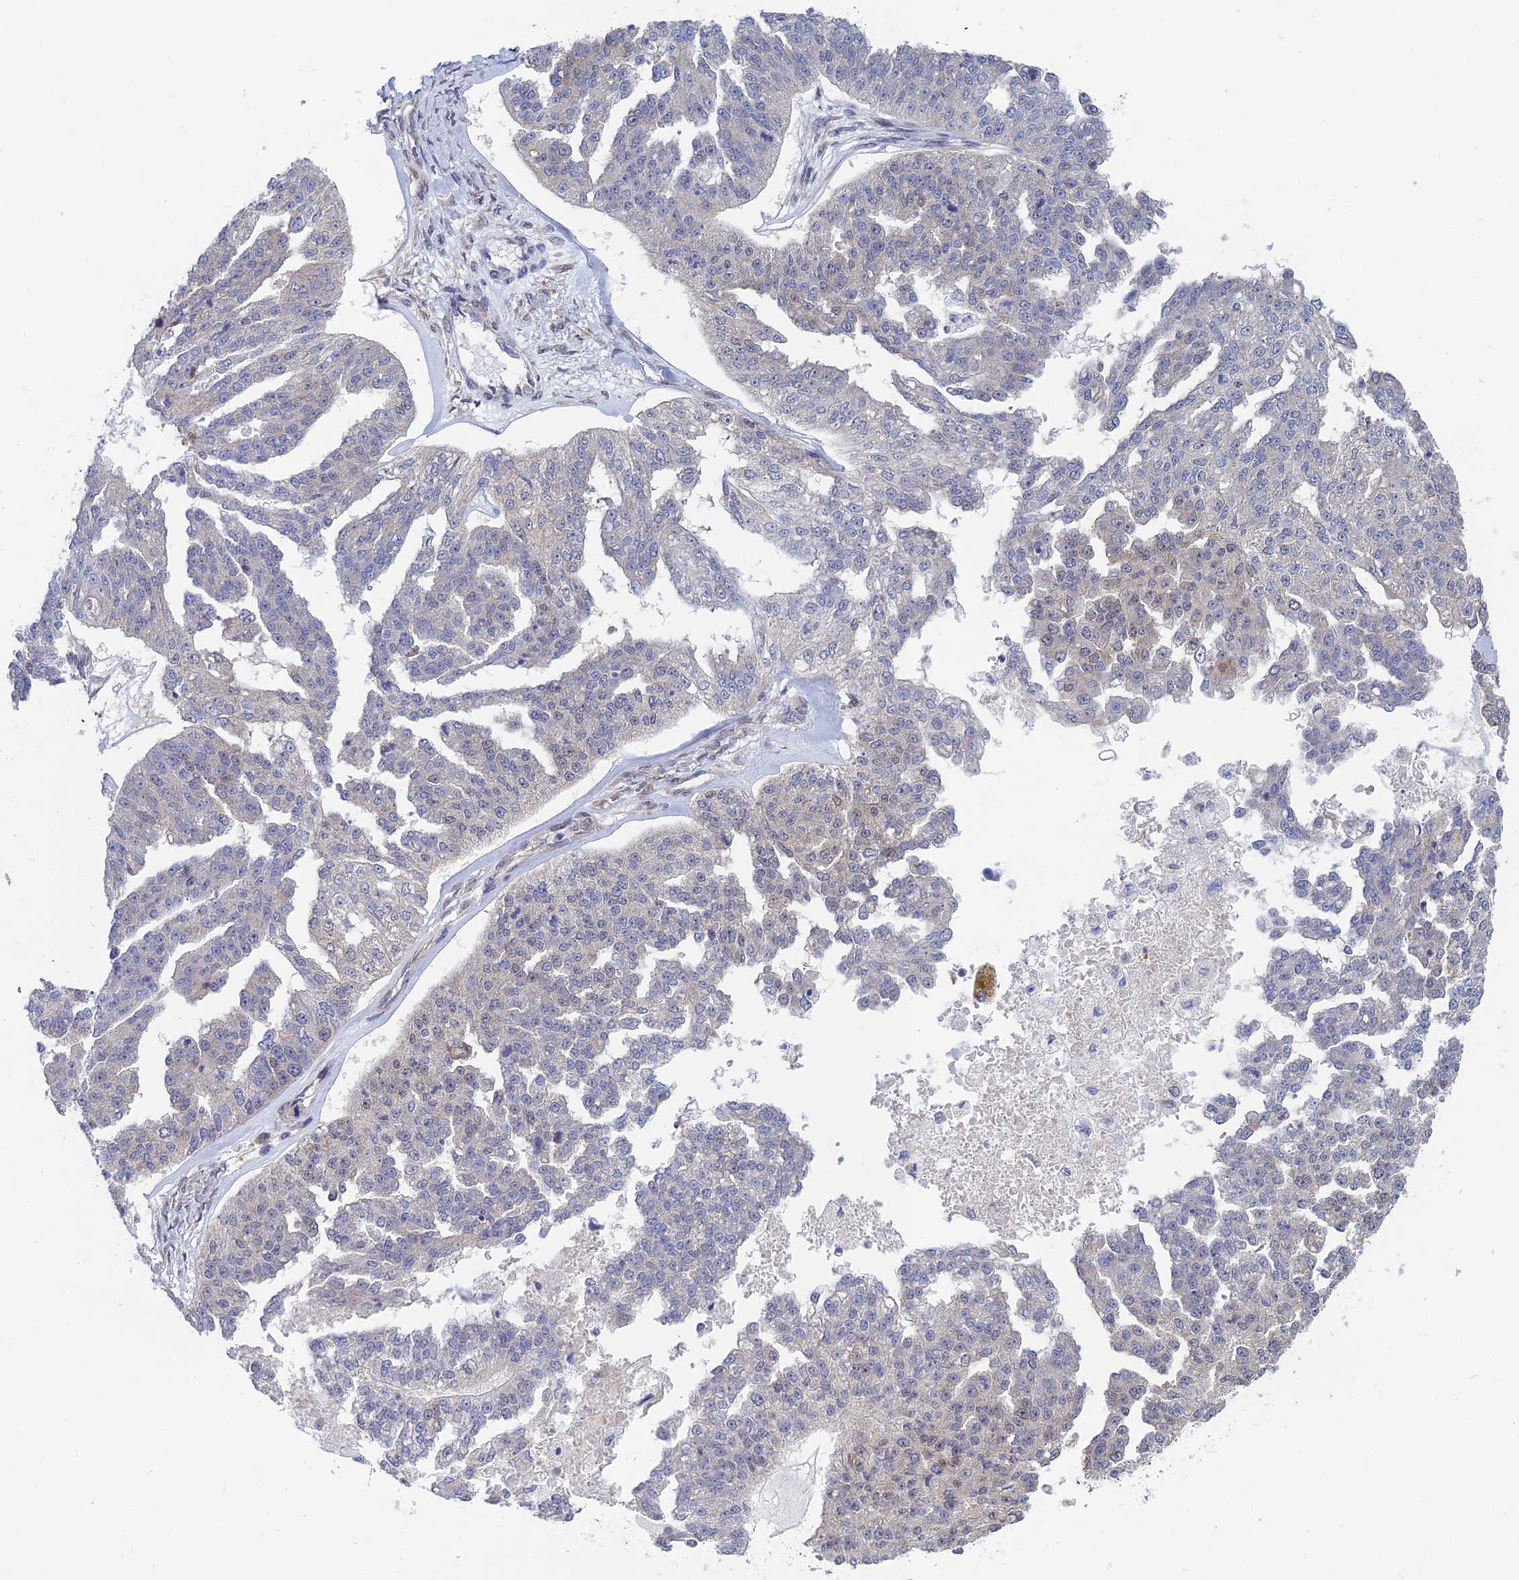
{"staining": {"intensity": "negative", "quantity": "none", "location": "none"}, "tissue": "ovarian cancer", "cell_type": "Tumor cells", "image_type": "cancer", "snomed": [{"axis": "morphology", "description": "Cystadenocarcinoma, serous, NOS"}, {"axis": "topography", "description": "Ovary"}], "caption": "Immunohistochemistry (IHC) of ovarian cancer reveals no positivity in tumor cells. The staining is performed using DAB (3,3'-diaminobenzidine) brown chromogen with nuclei counter-stained in using hematoxylin.", "gene": "SRA1", "patient": {"sex": "female", "age": 58}}